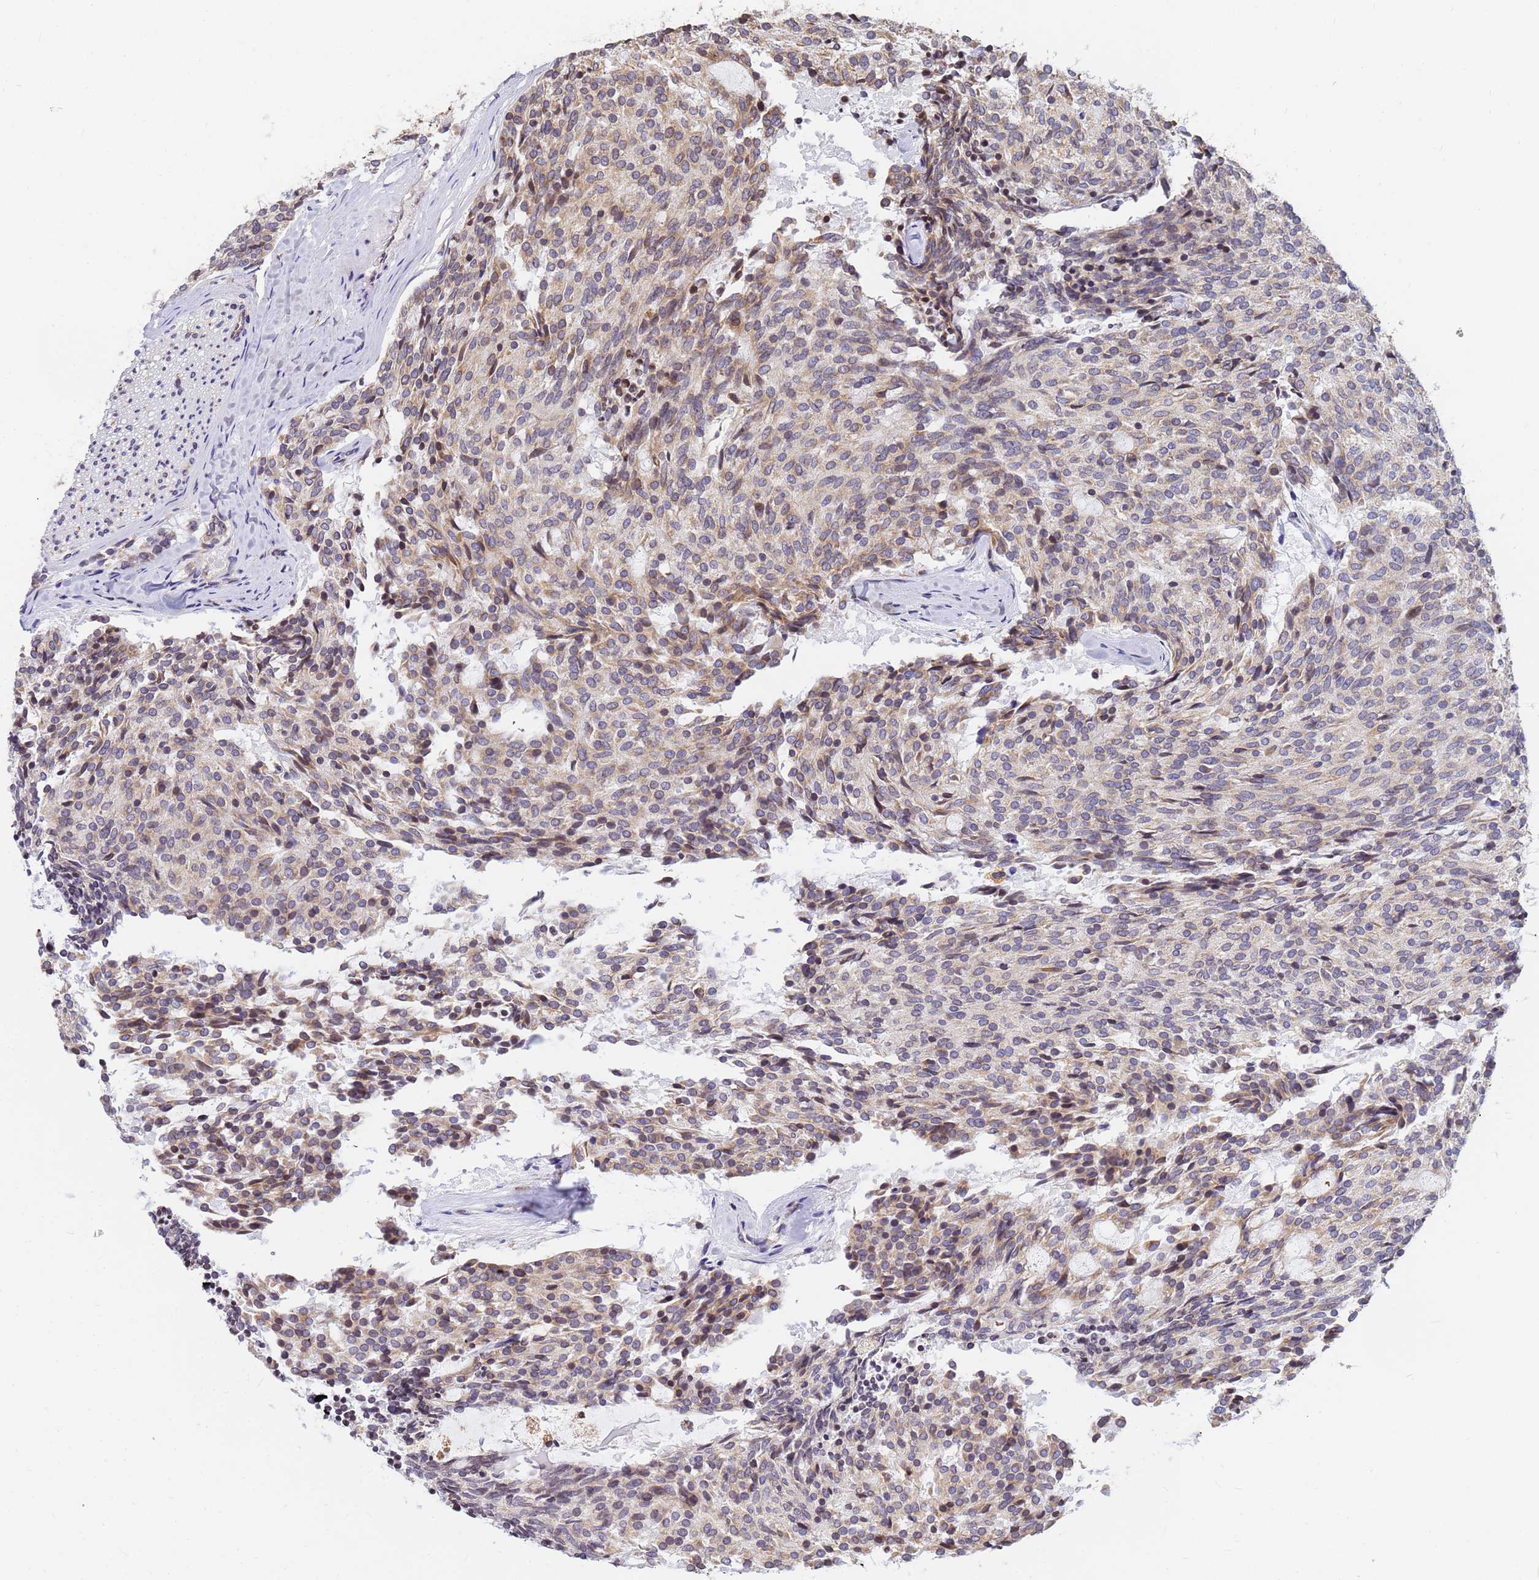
{"staining": {"intensity": "weak", "quantity": "25%-75%", "location": "cytoplasmic/membranous"}, "tissue": "carcinoid", "cell_type": "Tumor cells", "image_type": "cancer", "snomed": [{"axis": "morphology", "description": "Carcinoid, malignant, NOS"}, {"axis": "topography", "description": "Pancreas"}], "caption": "An IHC histopathology image of neoplastic tissue is shown. Protein staining in brown shows weak cytoplasmic/membranous positivity in malignant carcinoid within tumor cells.", "gene": "SSR4", "patient": {"sex": "female", "age": 54}}